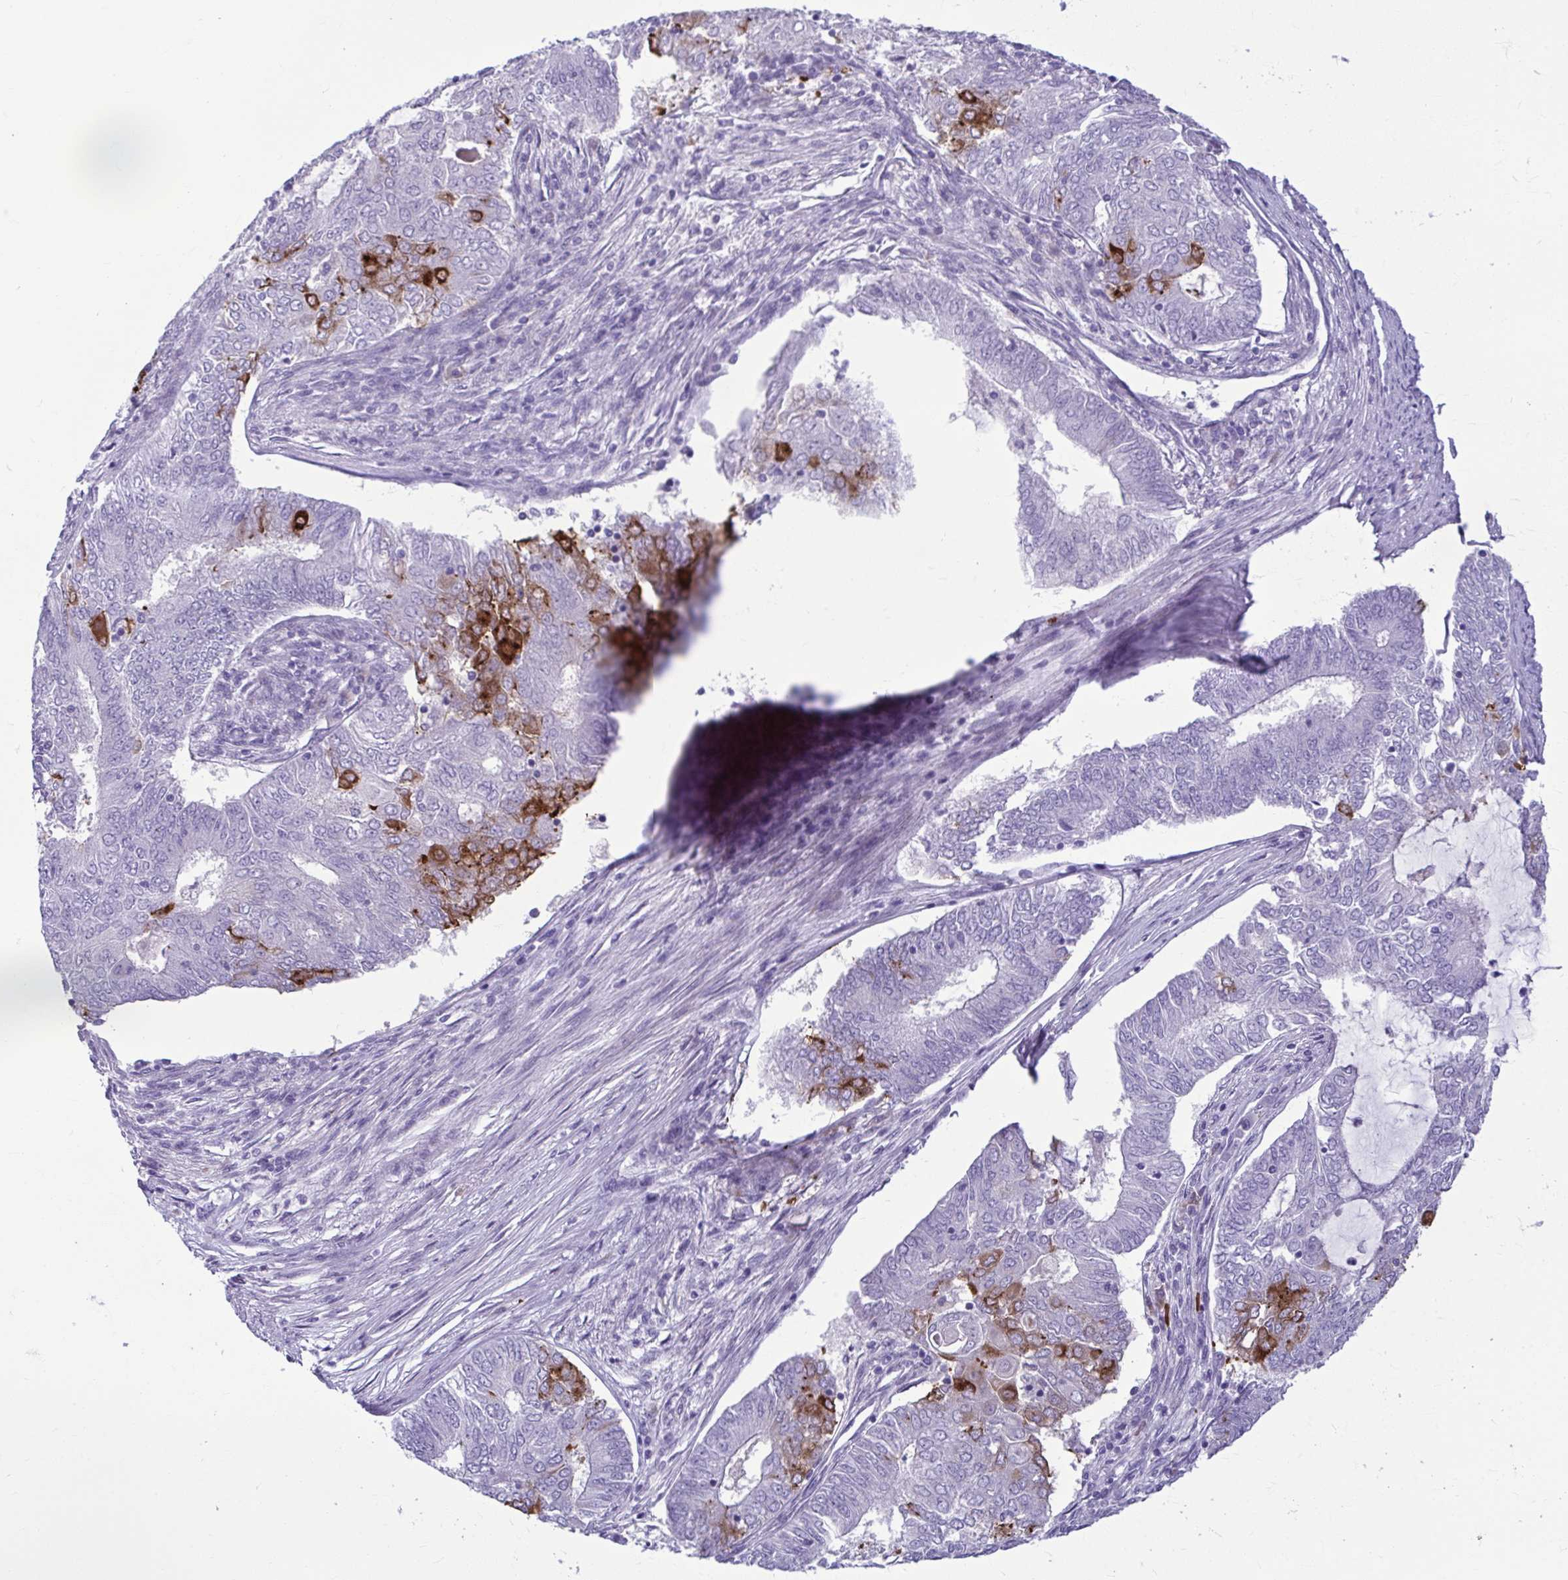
{"staining": {"intensity": "strong", "quantity": "<25%", "location": "cytoplasmic/membranous"}, "tissue": "endometrial cancer", "cell_type": "Tumor cells", "image_type": "cancer", "snomed": [{"axis": "morphology", "description": "Adenocarcinoma, NOS"}, {"axis": "topography", "description": "Endometrium"}], "caption": "An immunohistochemistry (IHC) photomicrograph of neoplastic tissue is shown. Protein staining in brown shows strong cytoplasmic/membranous positivity in endometrial adenocarcinoma within tumor cells. Using DAB (3,3'-diaminobenzidine) (brown) and hematoxylin (blue) stains, captured at high magnification using brightfield microscopy.", "gene": "SERPINI1", "patient": {"sex": "female", "age": 62}}